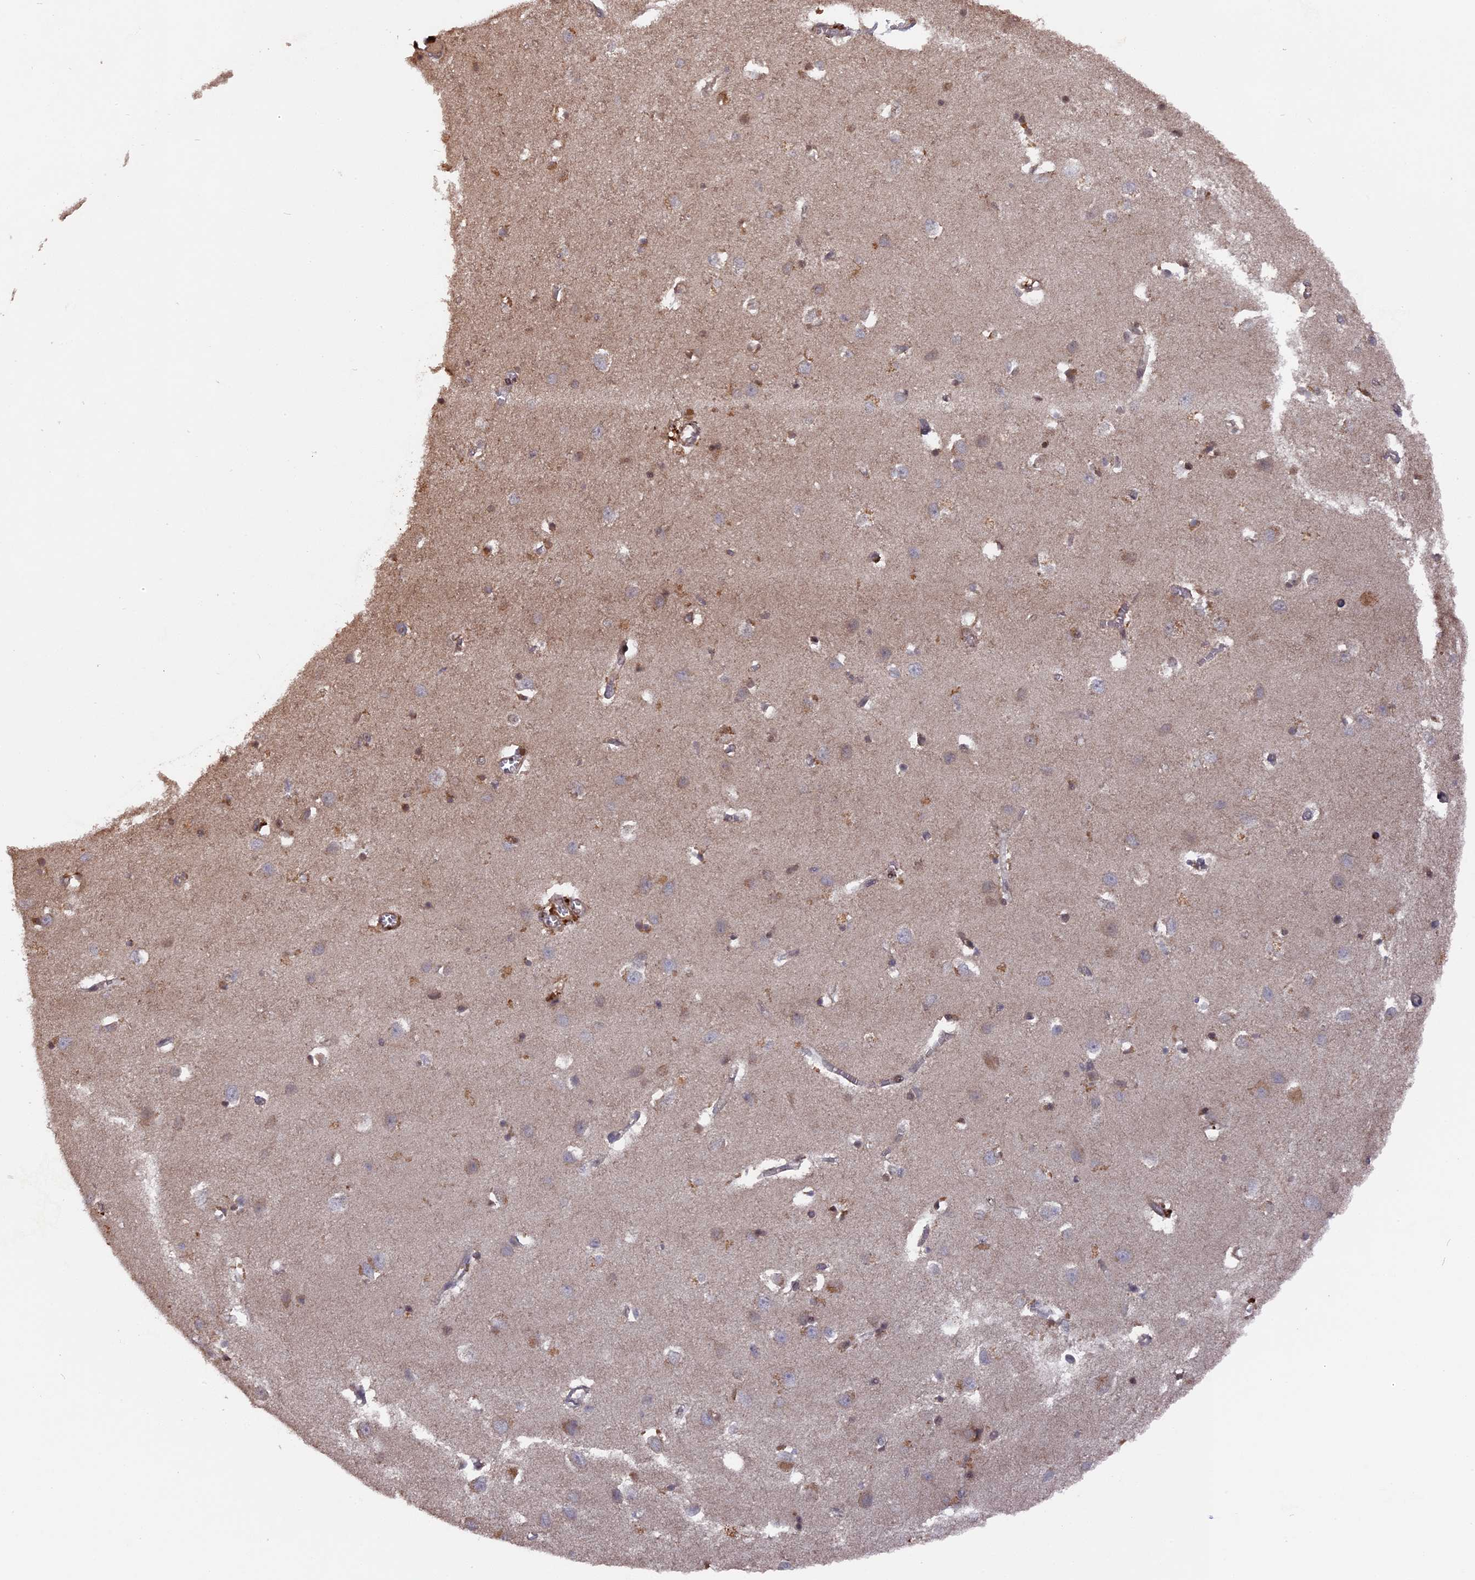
{"staining": {"intensity": "moderate", "quantity": "25%-75%", "location": "cytoplasmic/membranous"}, "tissue": "cerebral cortex", "cell_type": "Endothelial cells", "image_type": "normal", "snomed": [{"axis": "morphology", "description": "Normal tissue, NOS"}, {"axis": "topography", "description": "Cerebral cortex"}], "caption": "DAB immunohistochemical staining of normal human cerebral cortex displays moderate cytoplasmic/membranous protein staining in approximately 25%-75% of endothelial cells.", "gene": "TELO2", "patient": {"sex": "female", "age": 64}}